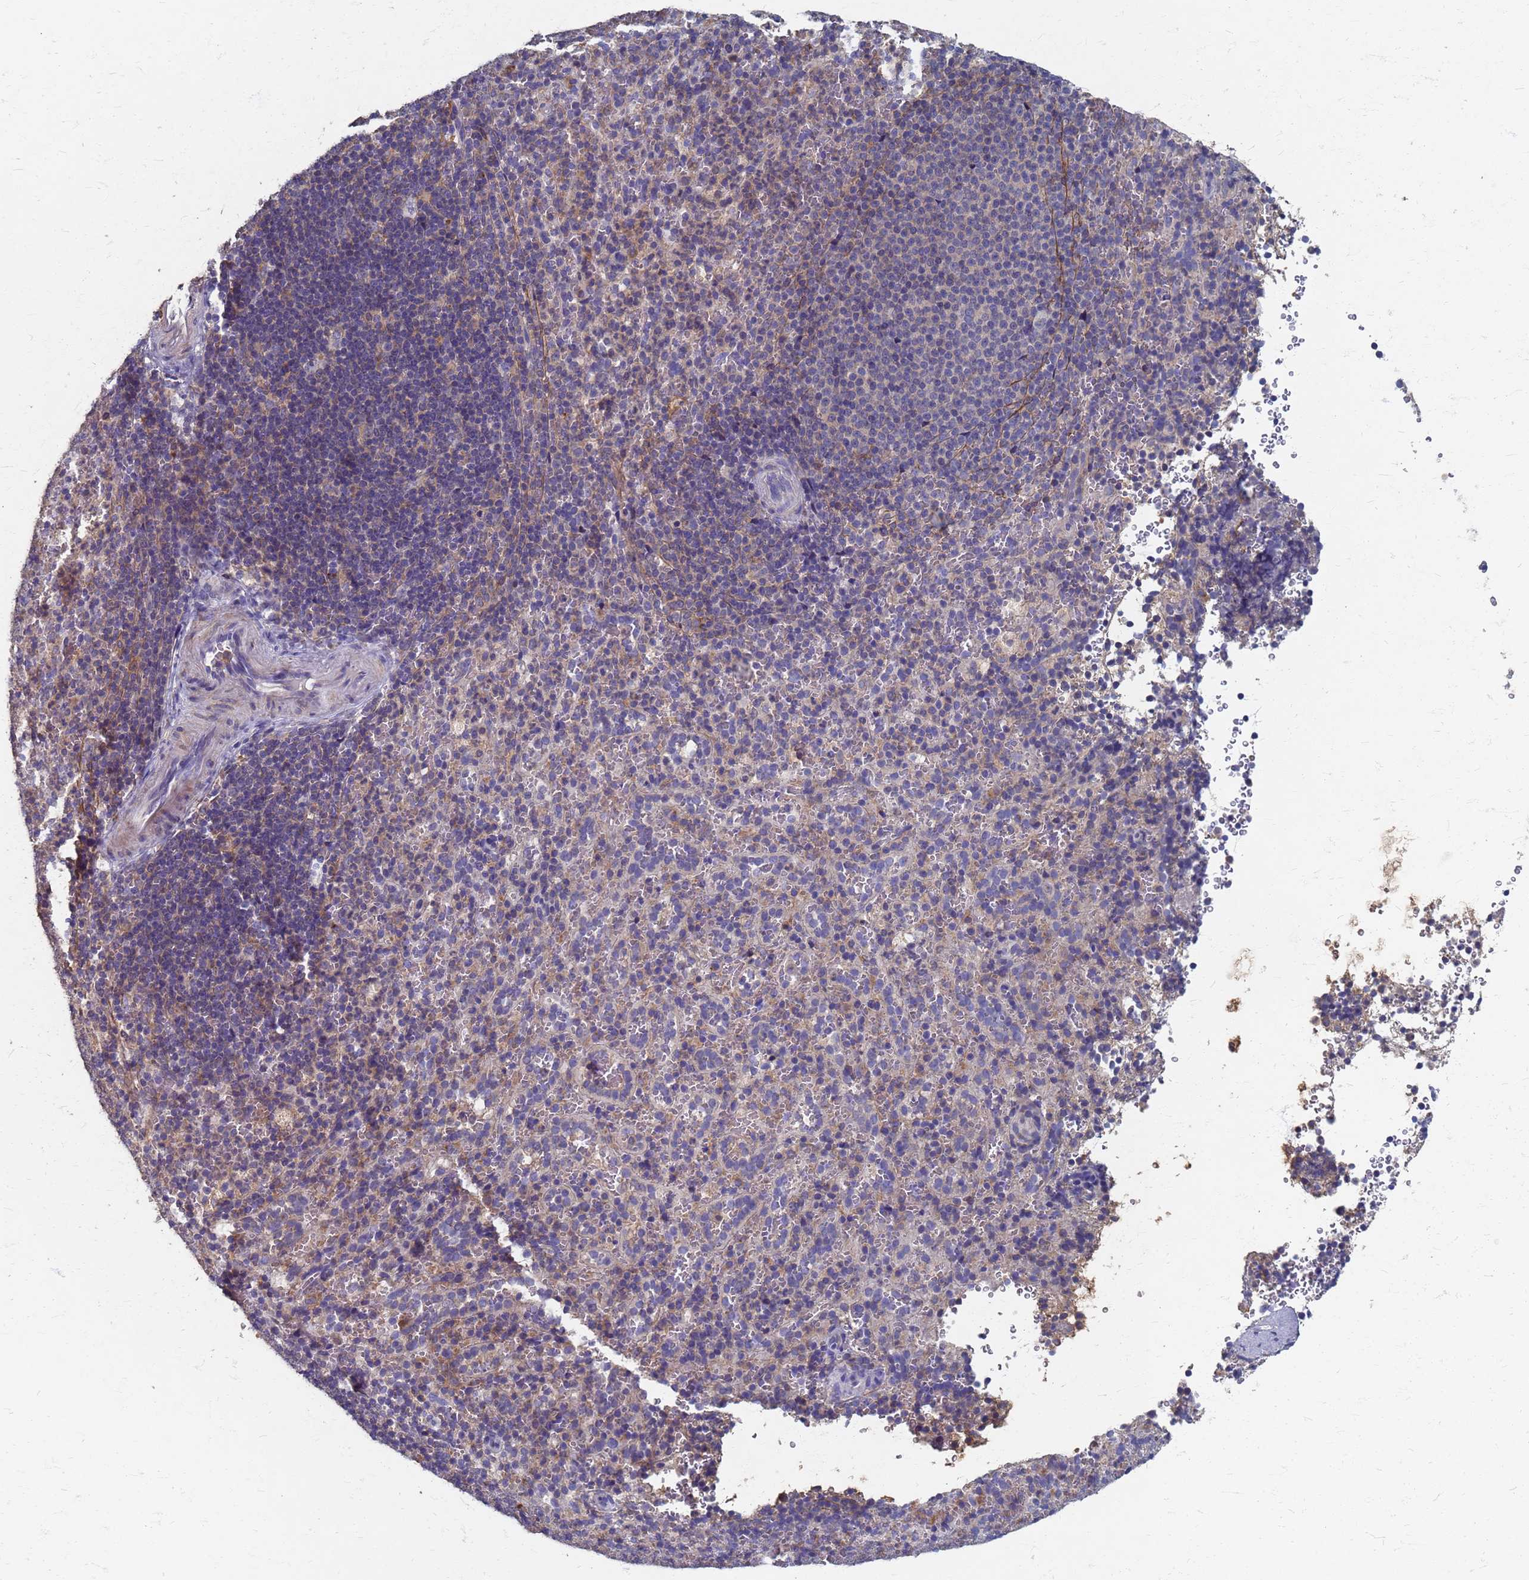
{"staining": {"intensity": "negative", "quantity": "none", "location": "none"}, "tissue": "spleen", "cell_type": "Cells in red pulp", "image_type": "normal", "snomed": [{"axis": "morphology", "description": "Normal tissue, NOS"}, {"axis": "topography", "description": "Spleen"}], "caption": "The photomicrograph displays no staining of cells in red pulp in normal spleen.", "gene": "KRCC1", "patient": {"sex": "female", "age": 21}}